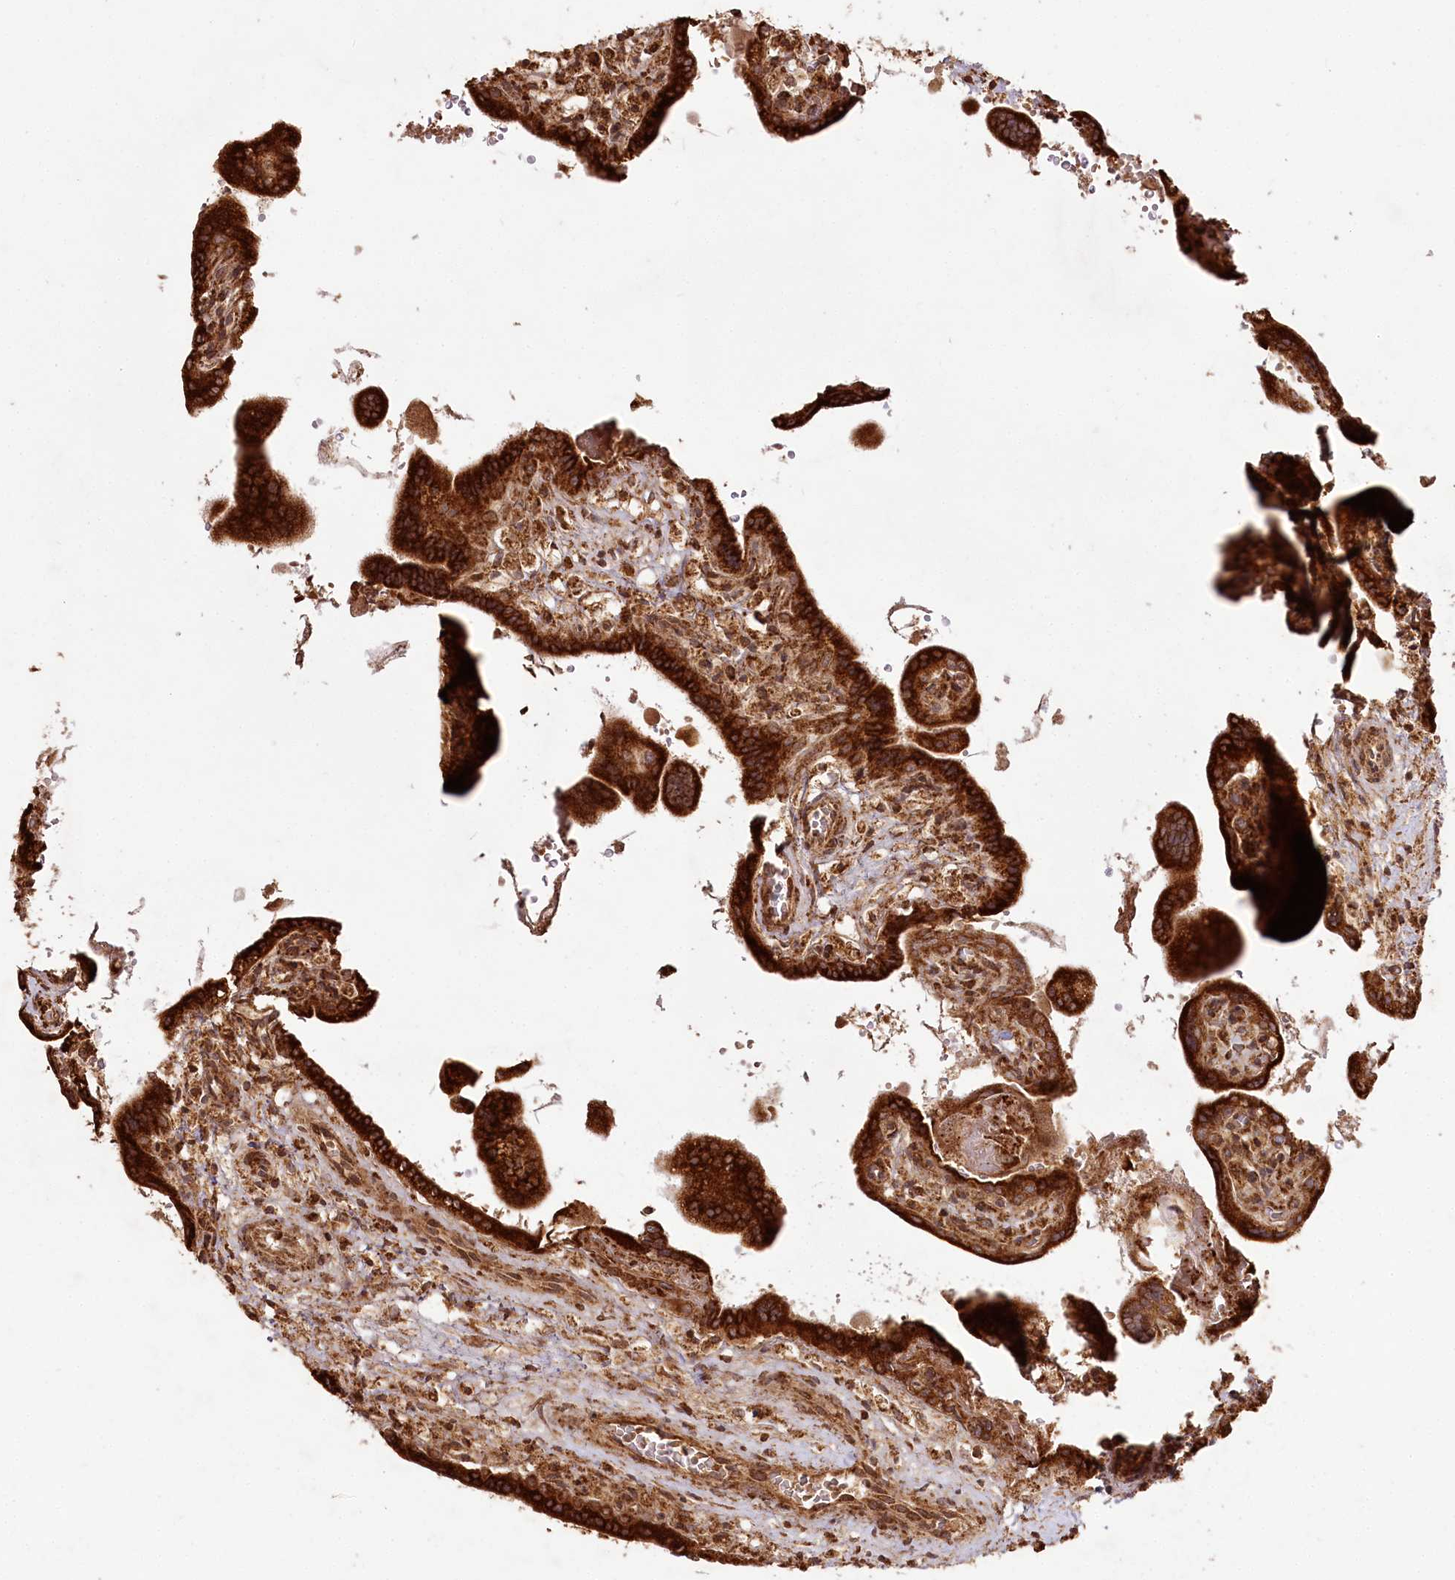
{"staining": {"intensity": "strong", "quantity": ">75%", "location": "cytoplasmic/membranous,nuclear"}, "tissue": "placenta", "cell_type": "Decidual cells", "image_type": "normal", "snomed": [{"axis": "morphology", "description": "Normal tissue, NOS"}, {"axis": "topography", "description": "Placenta"}], "caption": "Immunohistochemical staining of benign placenta demonstrates >75% levels of strong cytoplasmic/membranous,nuclear protein expression in about >75% of decidual cells.", "gene": "ULK2", "patient": {"sex": "female", "age": 37}}